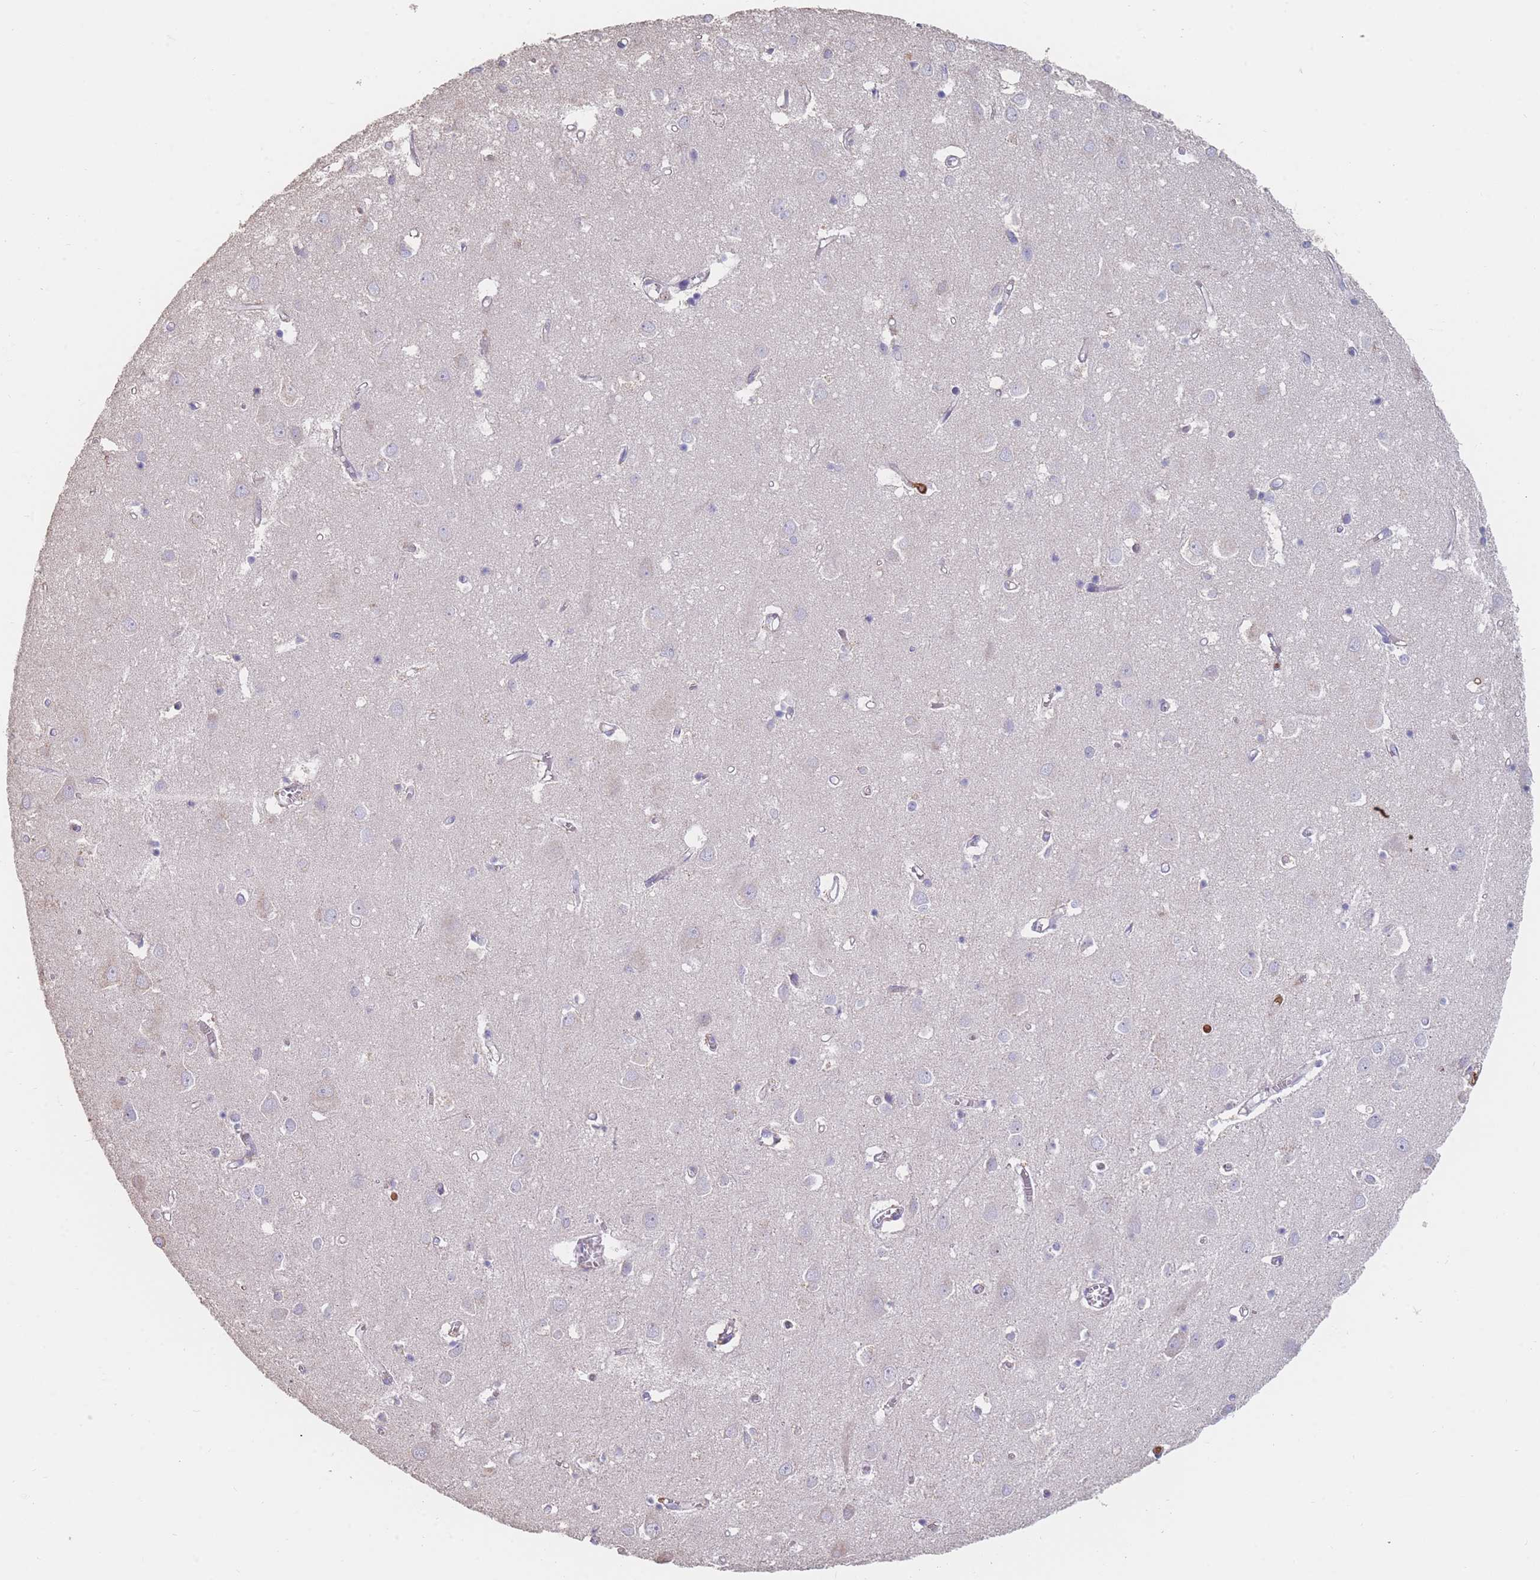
{"staining": {"intensity": "negative", "quantity": "none", "location": "none"}, "tissue": "cerebral cortex", "cell_type": "Endothelial cells", "image_type": "normal", "snomed": [{"axis": "morphology", "description": "Normal tissue, NOS"}, {"axis": "topography", "description": "Cerebral cortex"}], "caption": "This is an IHC photomicrograph of benign cerebral cortex. There is no staining in endothelial cells.", "gene": "CLEC12A", "patient": {"sex": "male", "age": 70}}